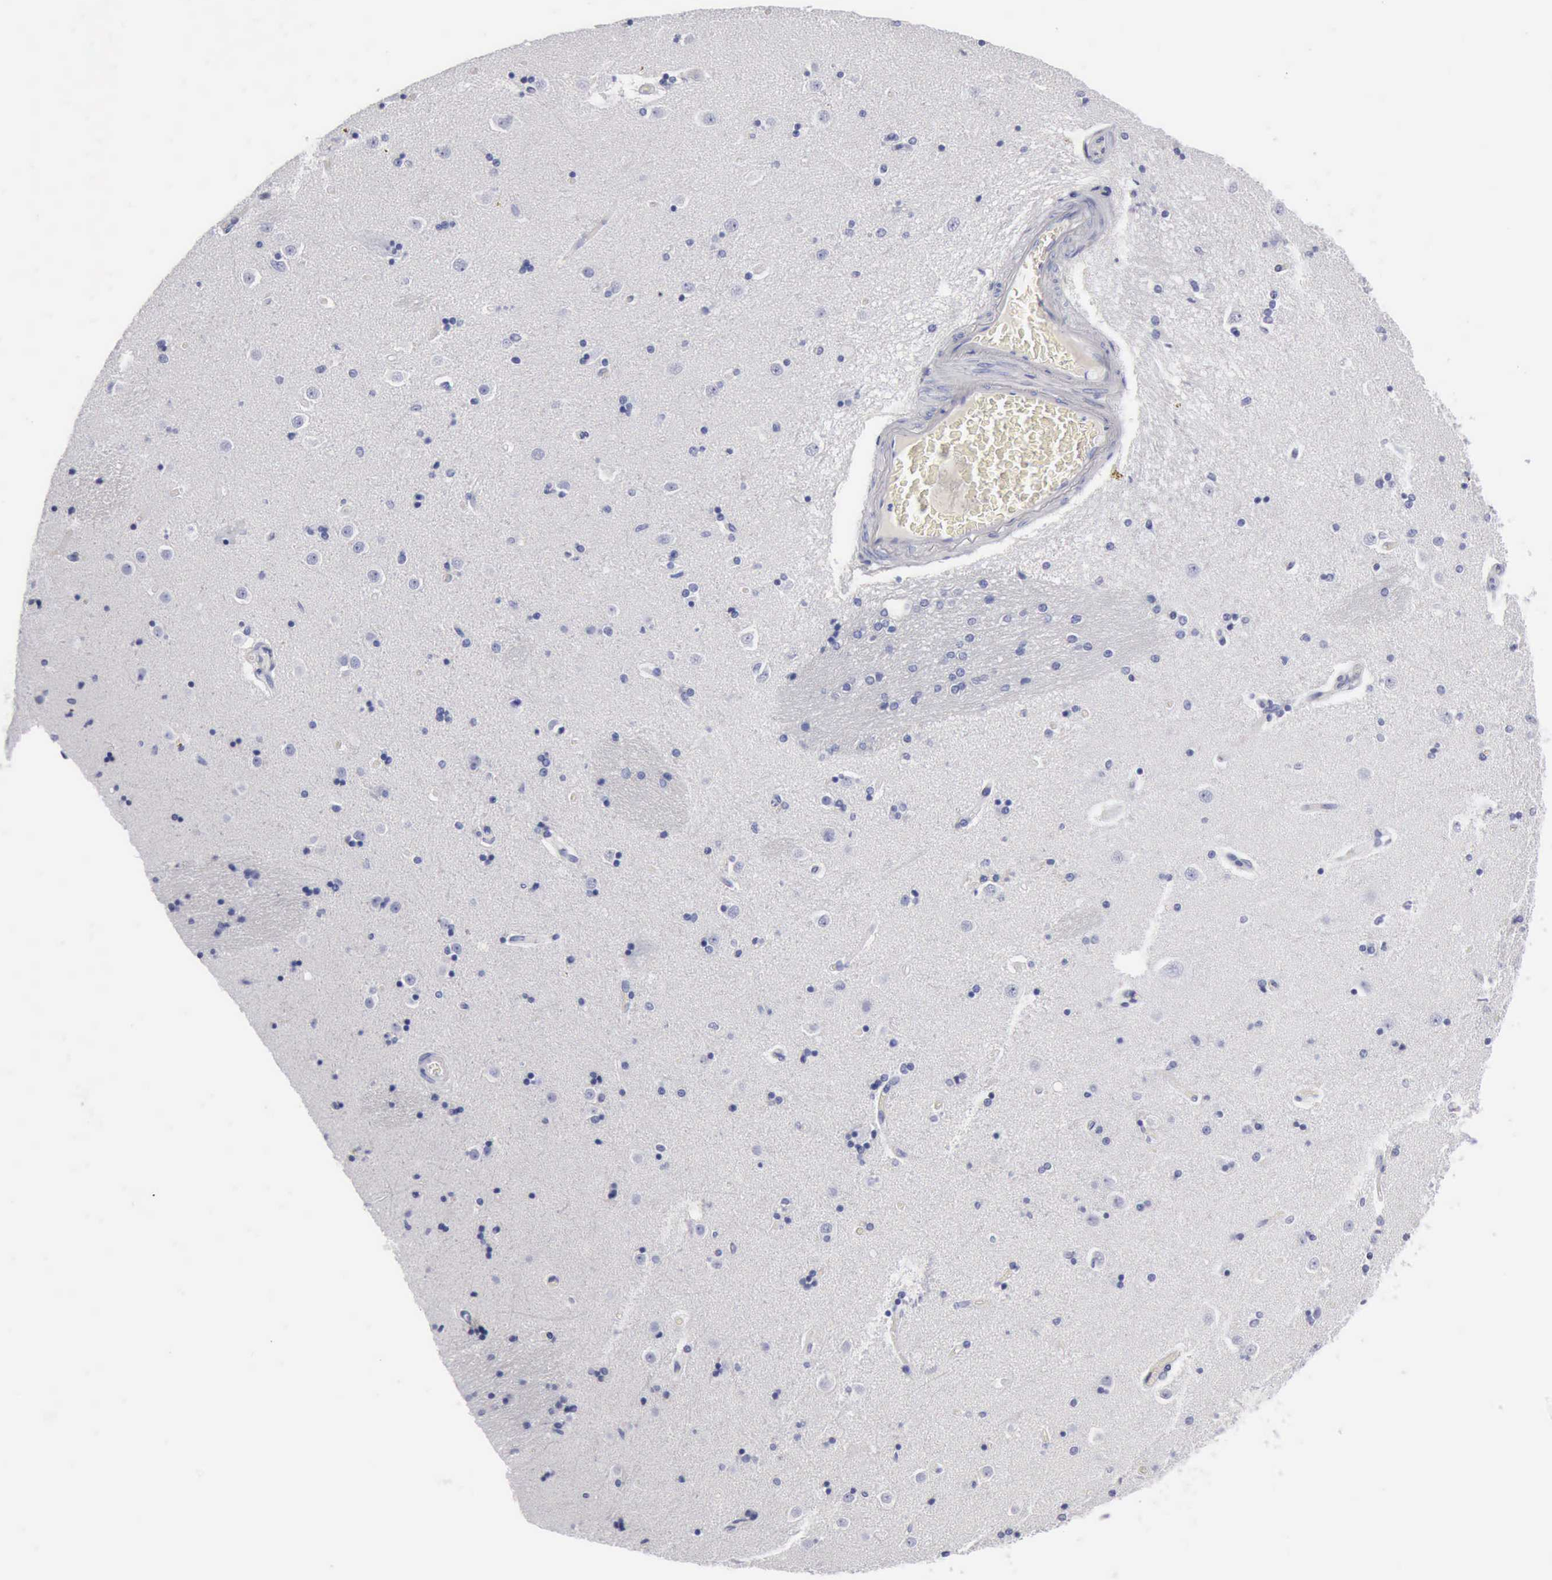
{"staining": {"intensity": "negative", "quantity": "none", "location": "none"}, "tissue": "caudate", "cell_type": "Glial cells", "image_type": "normal", "snomed": [{"axis": "morphology", "description": "Normal tissue, NOS"}, {"axis": "topography", "description": "Lateral ventricle wall"}], "caption": "DAB immunohistochemical staining of unremarkable caudate demonstrates no significant positivity in glial cells.", "gene": "CYP19A1", "patient": {"sex": "female", "age": 54}}